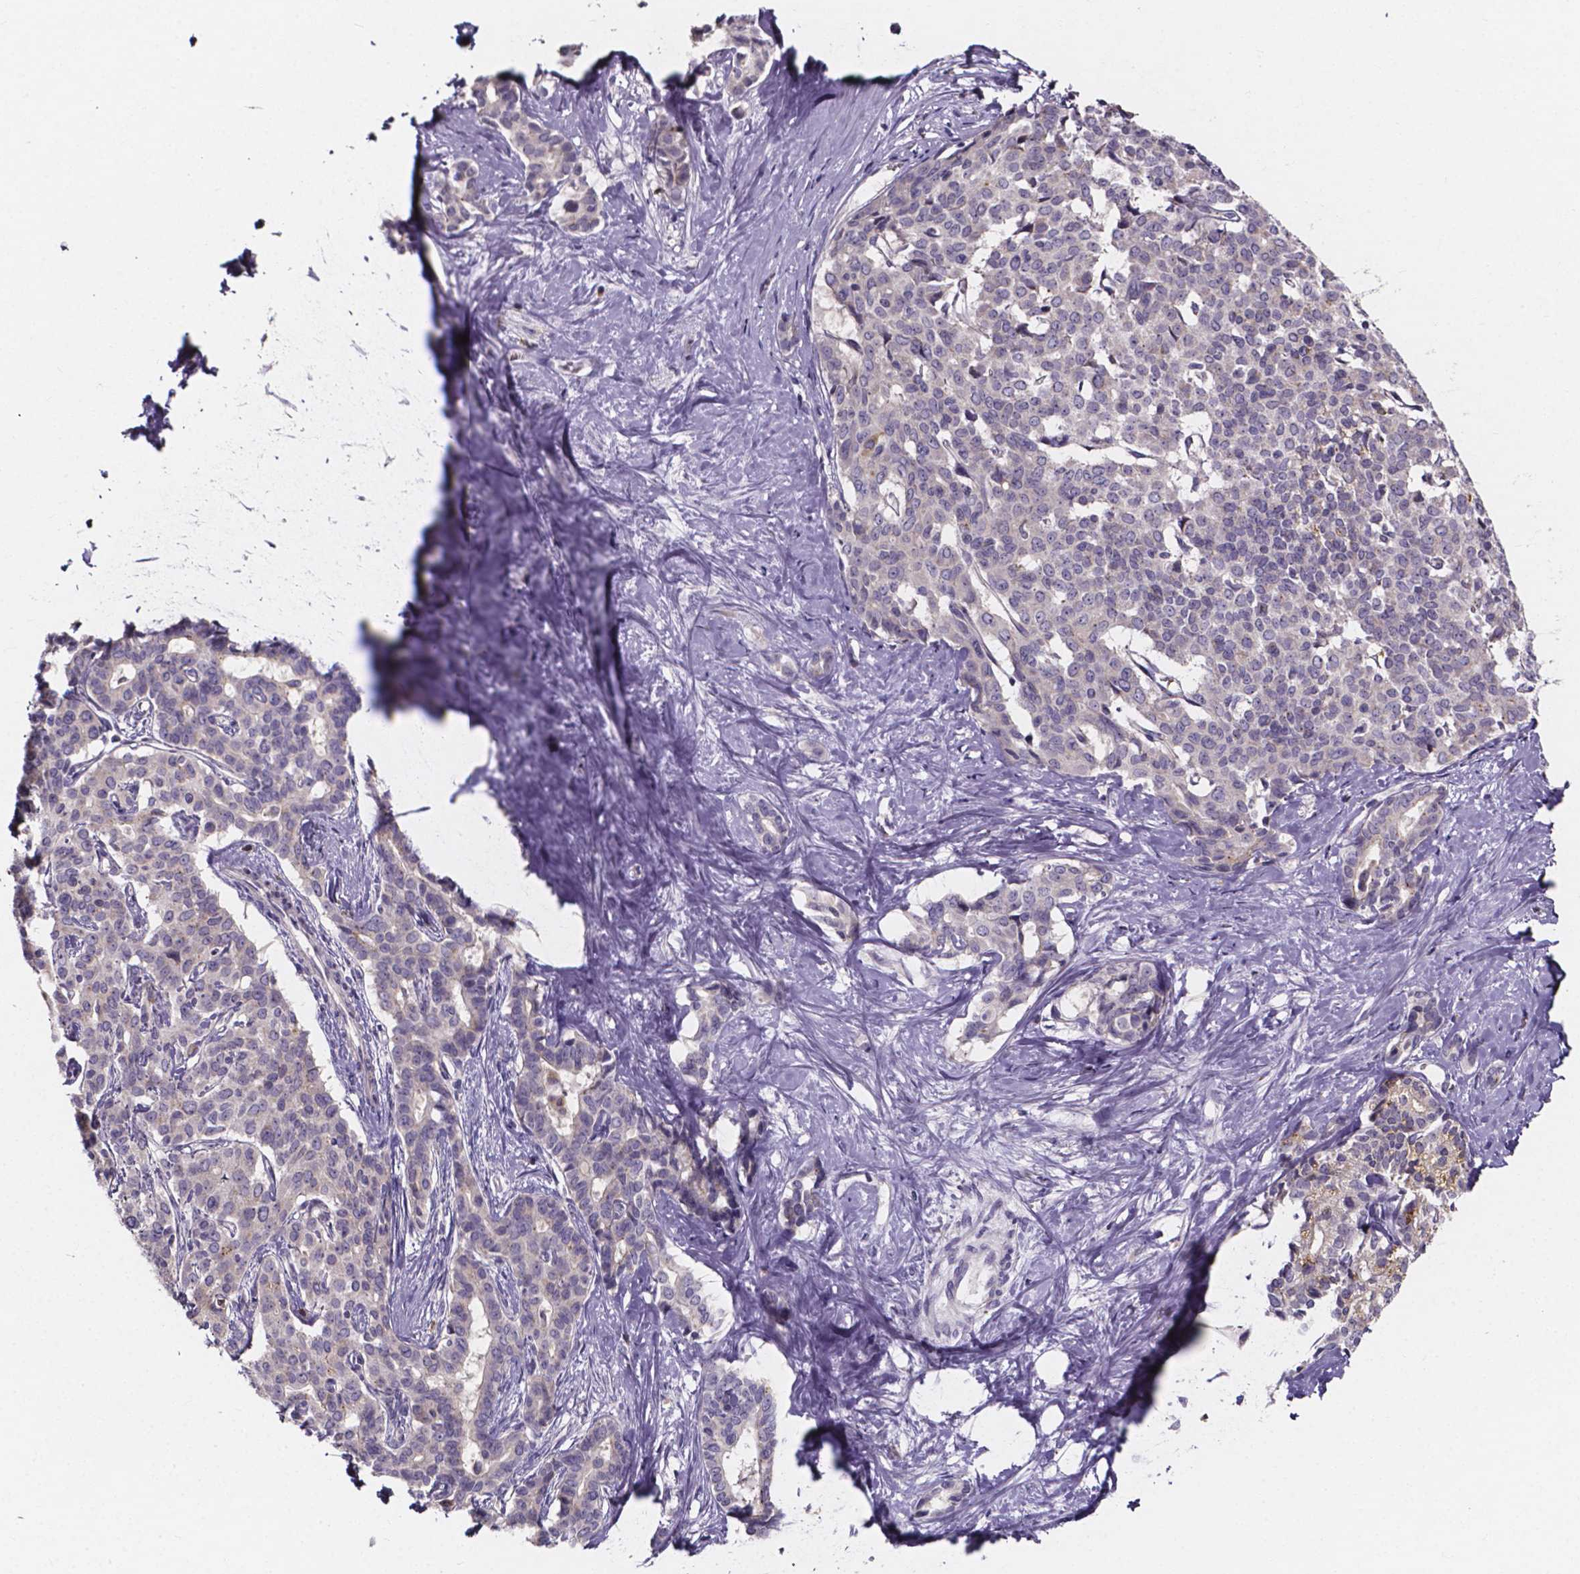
{"staining": {"intensity": "moderate", "quantity": "25%-75%", "location": "cytoplasmic/membranous"}, "tissue": "liver cancer", "cell_type": "Tumor cells", "image_type": "cancer", "snomed": [{"axis": "morphology", "description": "Cholangiocarcinoma"}, {"axis": "topography", "description": "Liver"}], "caption": "Immunohistochemistry (DAB) staining of liver cholangiocarcinoma demonstrates moderate cytoplasmic/membranous protein positivity in about 25%-75% of tumor cells.", "gene": "THEMIS", "patient": {"sex": "female", "age": 47}}